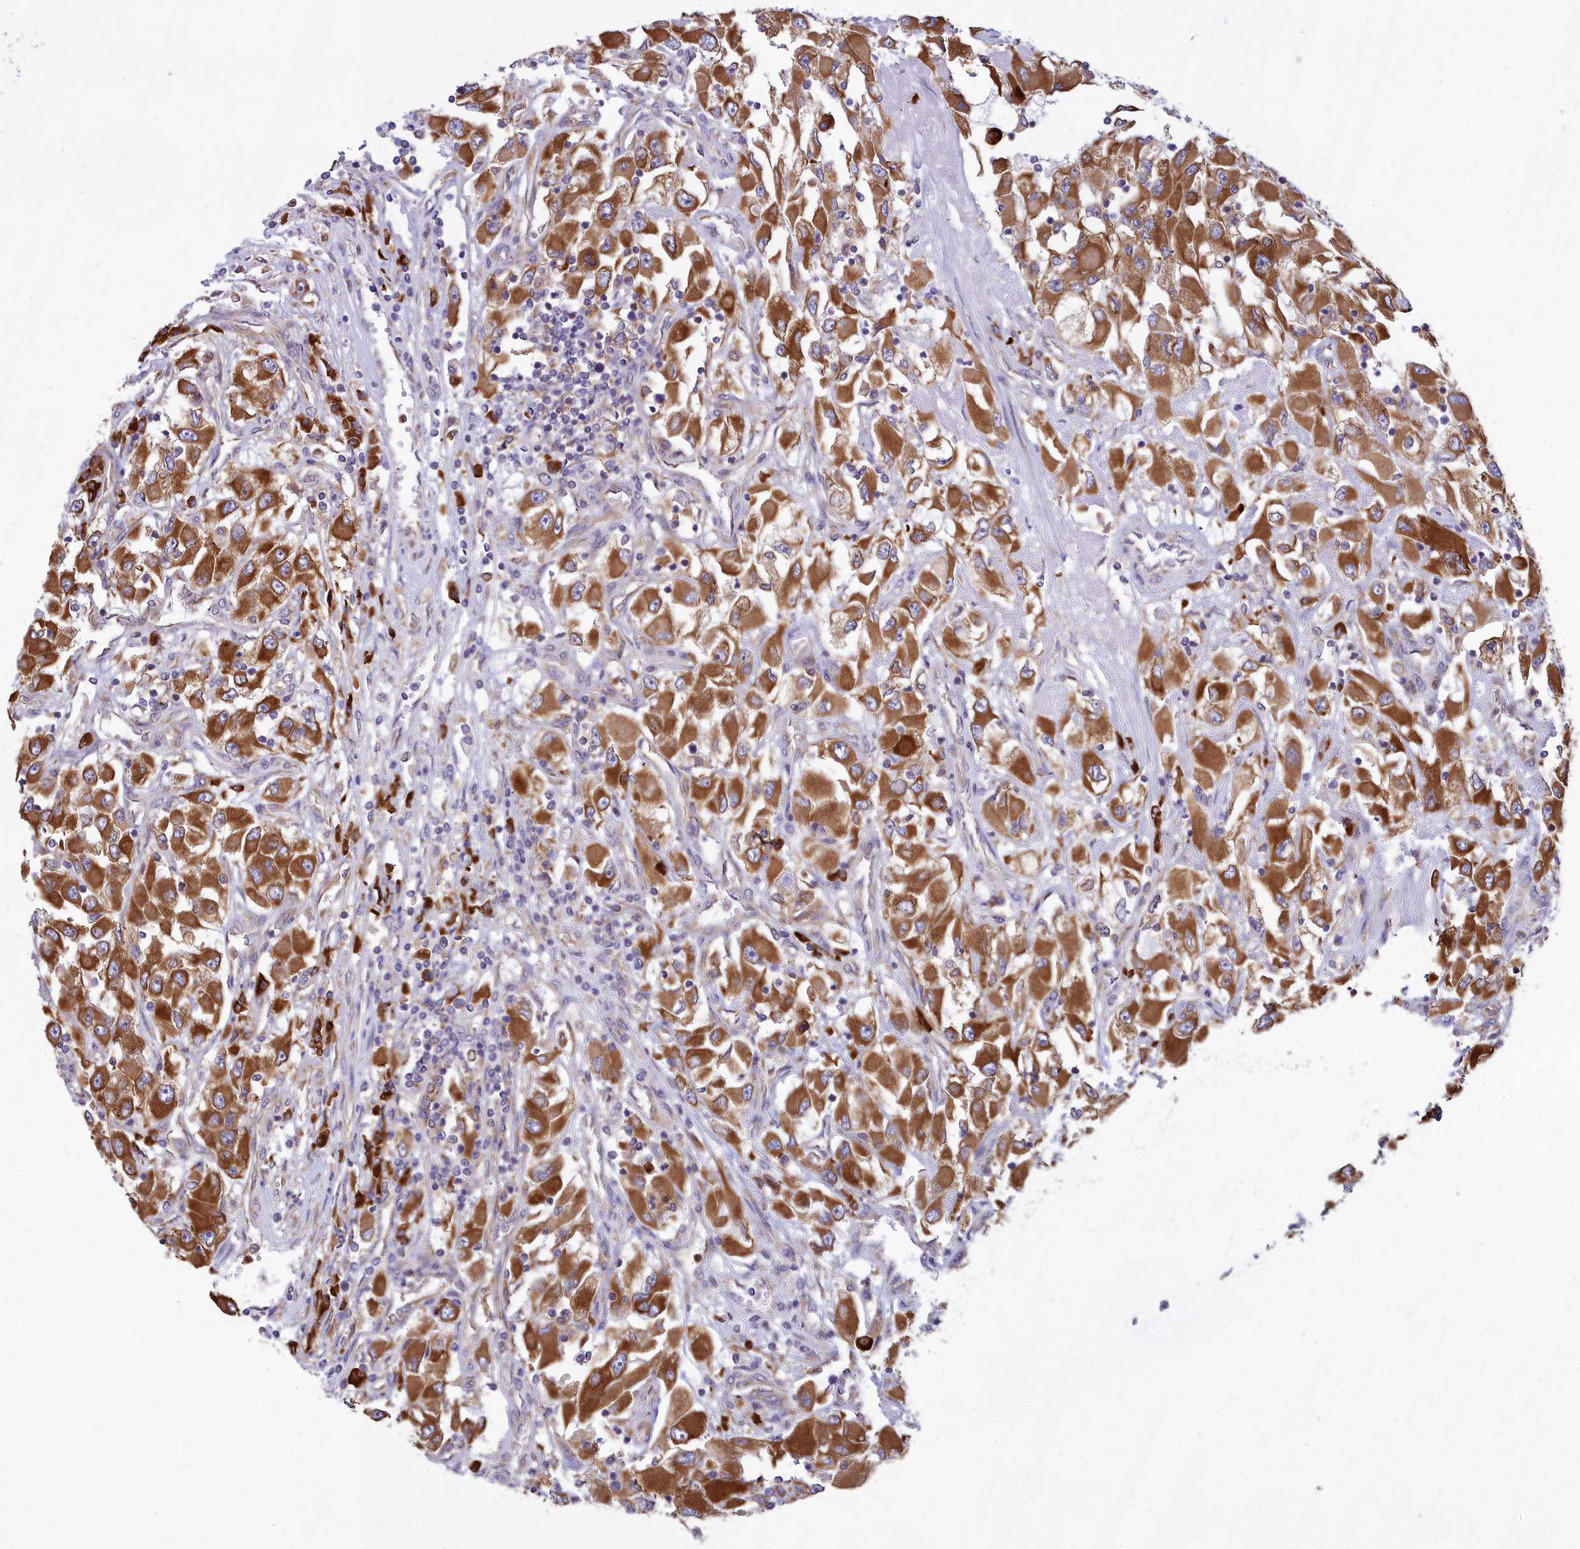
{"staining": {"intensity": "strong", "quantity": ">75%", "location": "cytoplasmic/membranous"}, "tissue": "renal cancer", "cell_type": "Tumor cells", "image_type": "cancer", "snomed": [{"axis": "morphology", "description": "Adenocarcinoma, NOS"}, {"axis": "topography", "description": "Kidney"}], "caption": "Renal cancer stained for a protein displays strong cytoplasmic/membranous positivity in tumor cells.", "gene": "HM13", "patient": {"sex": "female", "age": 52}}